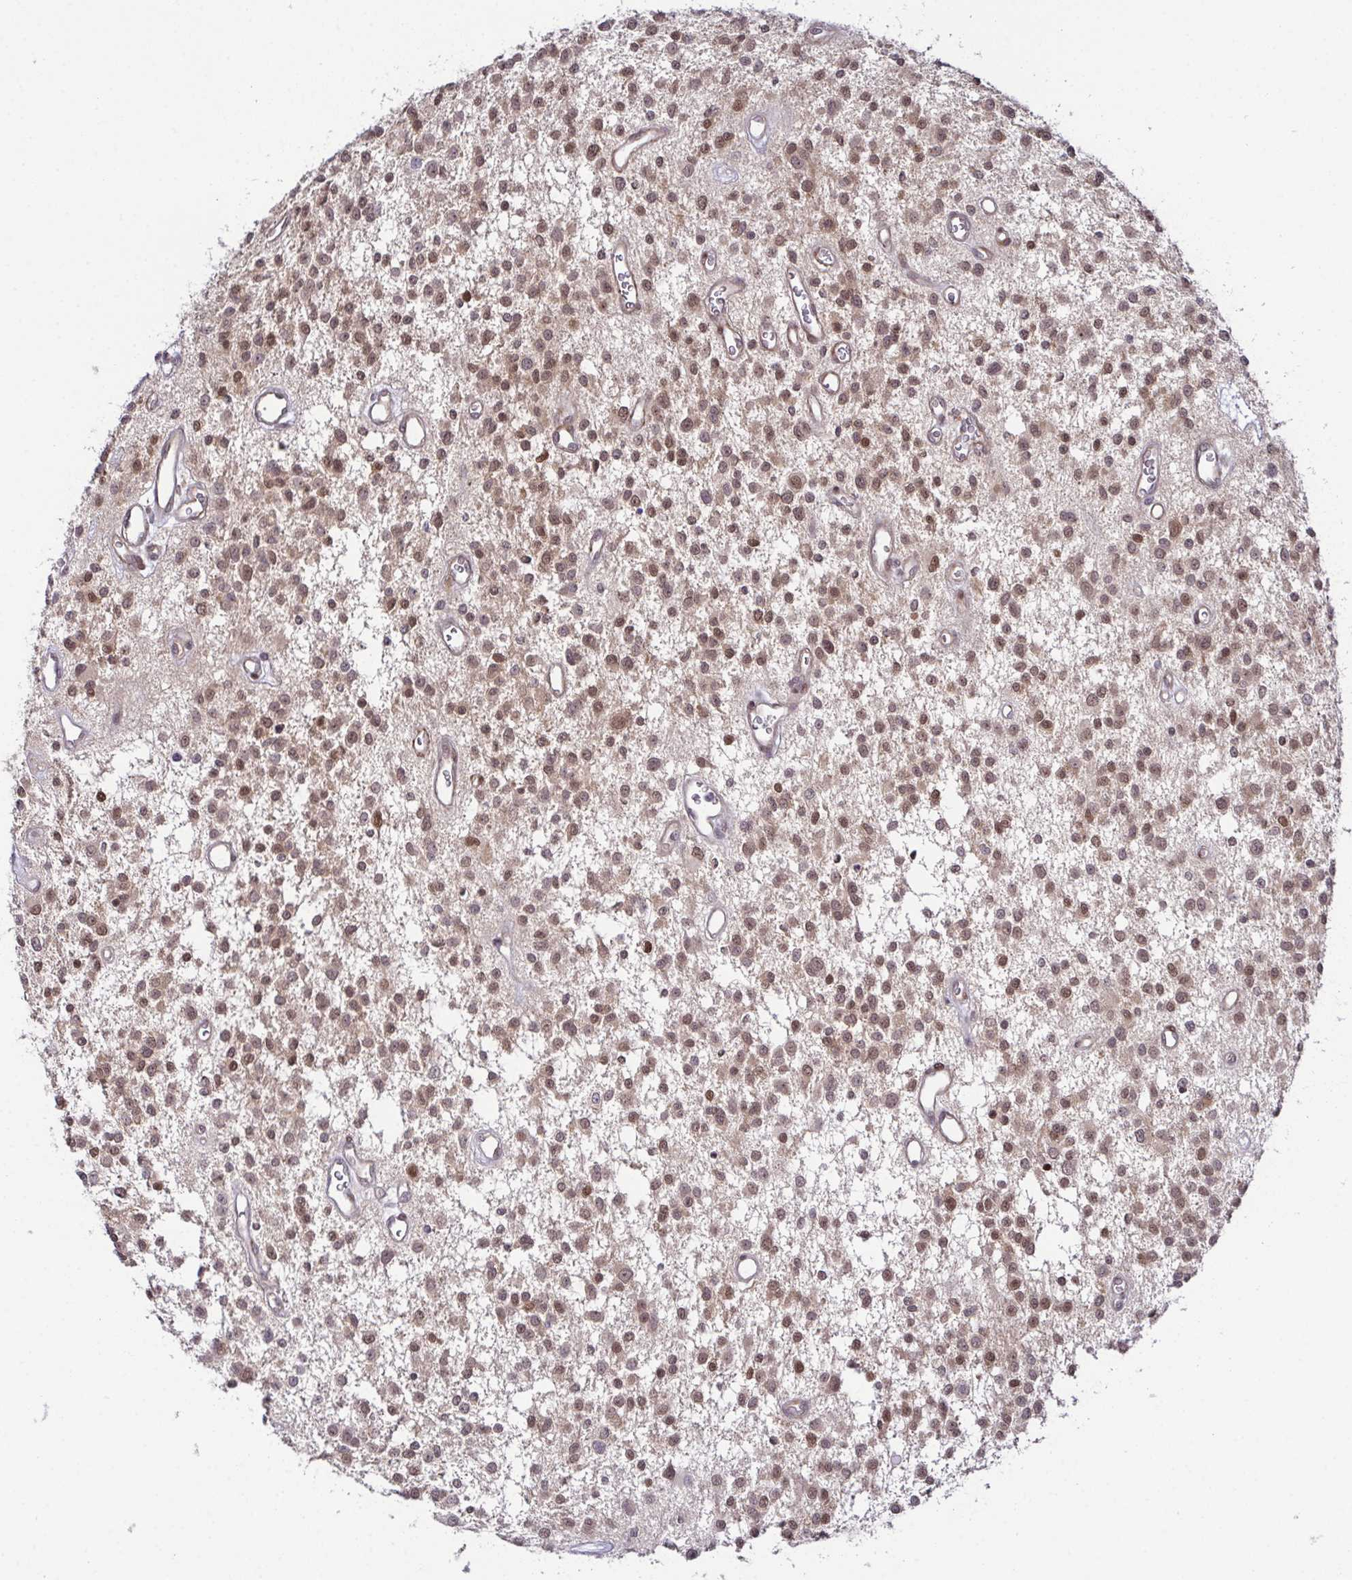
{"staining": {"intensity": "moderate", "quantity": ">75%", "location": "nuclear"}, "tissue": "glioma", "cell_type": "Tumor cells", "image_type": "cancer", "snomed": [{"axis": "morphology", "description": "Glioma, malignant, Low grade"}, {"axis": "topography", "description": "Brain"}], "caption": "Immunohistochemical staining of human glioma displays medium levels of moderate nuclear protein staining in about >75% of tumor cells. (DAB (3,3'-diaminobenzidine) IHC with brightfield microscopy, high magnification).", "gene": "DNAJB1", "patient": {"sex": "male", "age": 43}}